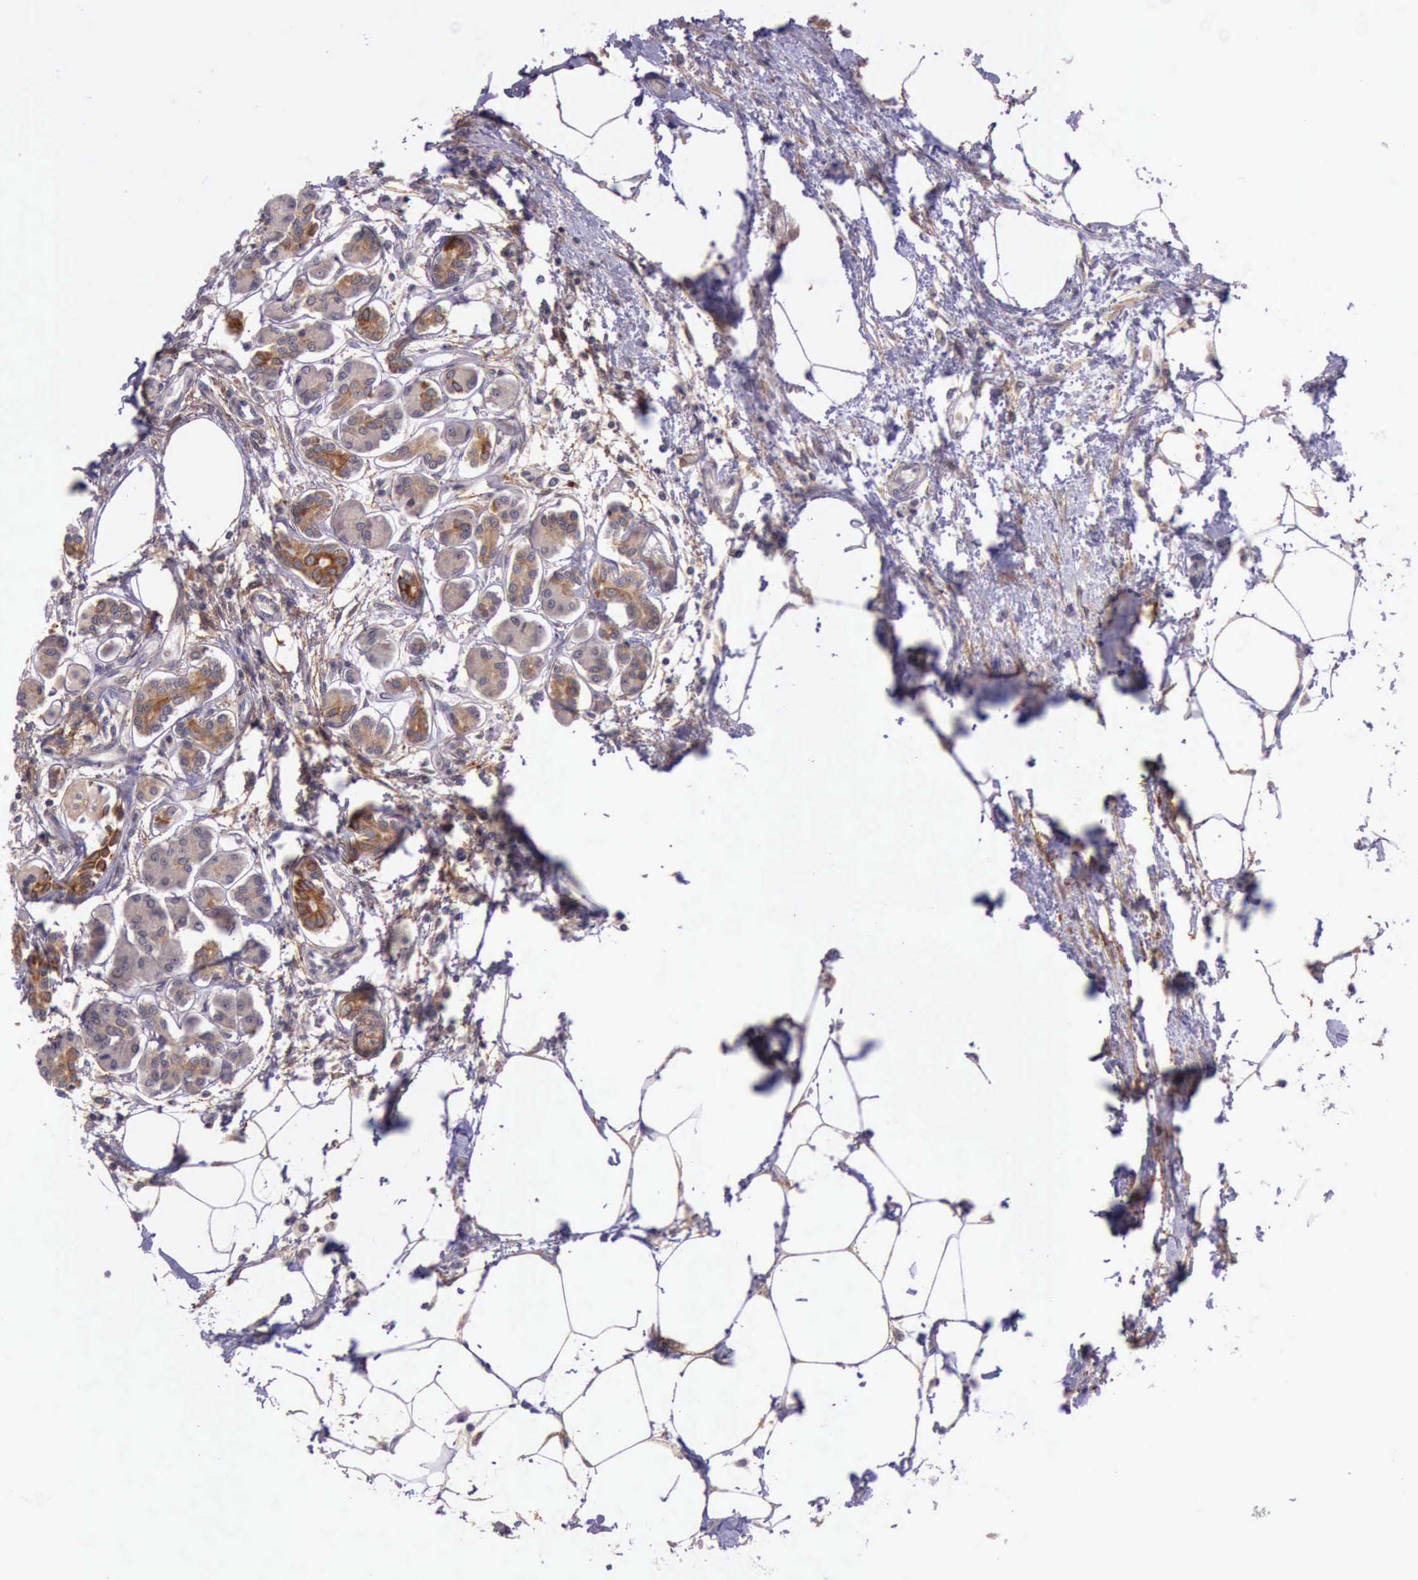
{"staining": {"intensity": "weak", "quantity": "25%-75%", "location": "cytoplasmic/membranous"}, "tissue": "pancreas", "cell_type": "Exocrine glandular cells", "image_type": "normal", "snomed": [{"axis": "morphology", "description": "Normal tissue, NOS"}, {"axis": "topography", "description": "Pancreas"}, {"axis": "topography", "description": "Duodenum"}], "caption": "This photomicrograph shows immunohistochemistry staining of benign pancreas, with low weak cytoplasmic/membranous positivity in about 25%-75% of exocrine glandular cells.", "gene": "PRICKLE3", "patient": {"sex": "male", "age": 79}}